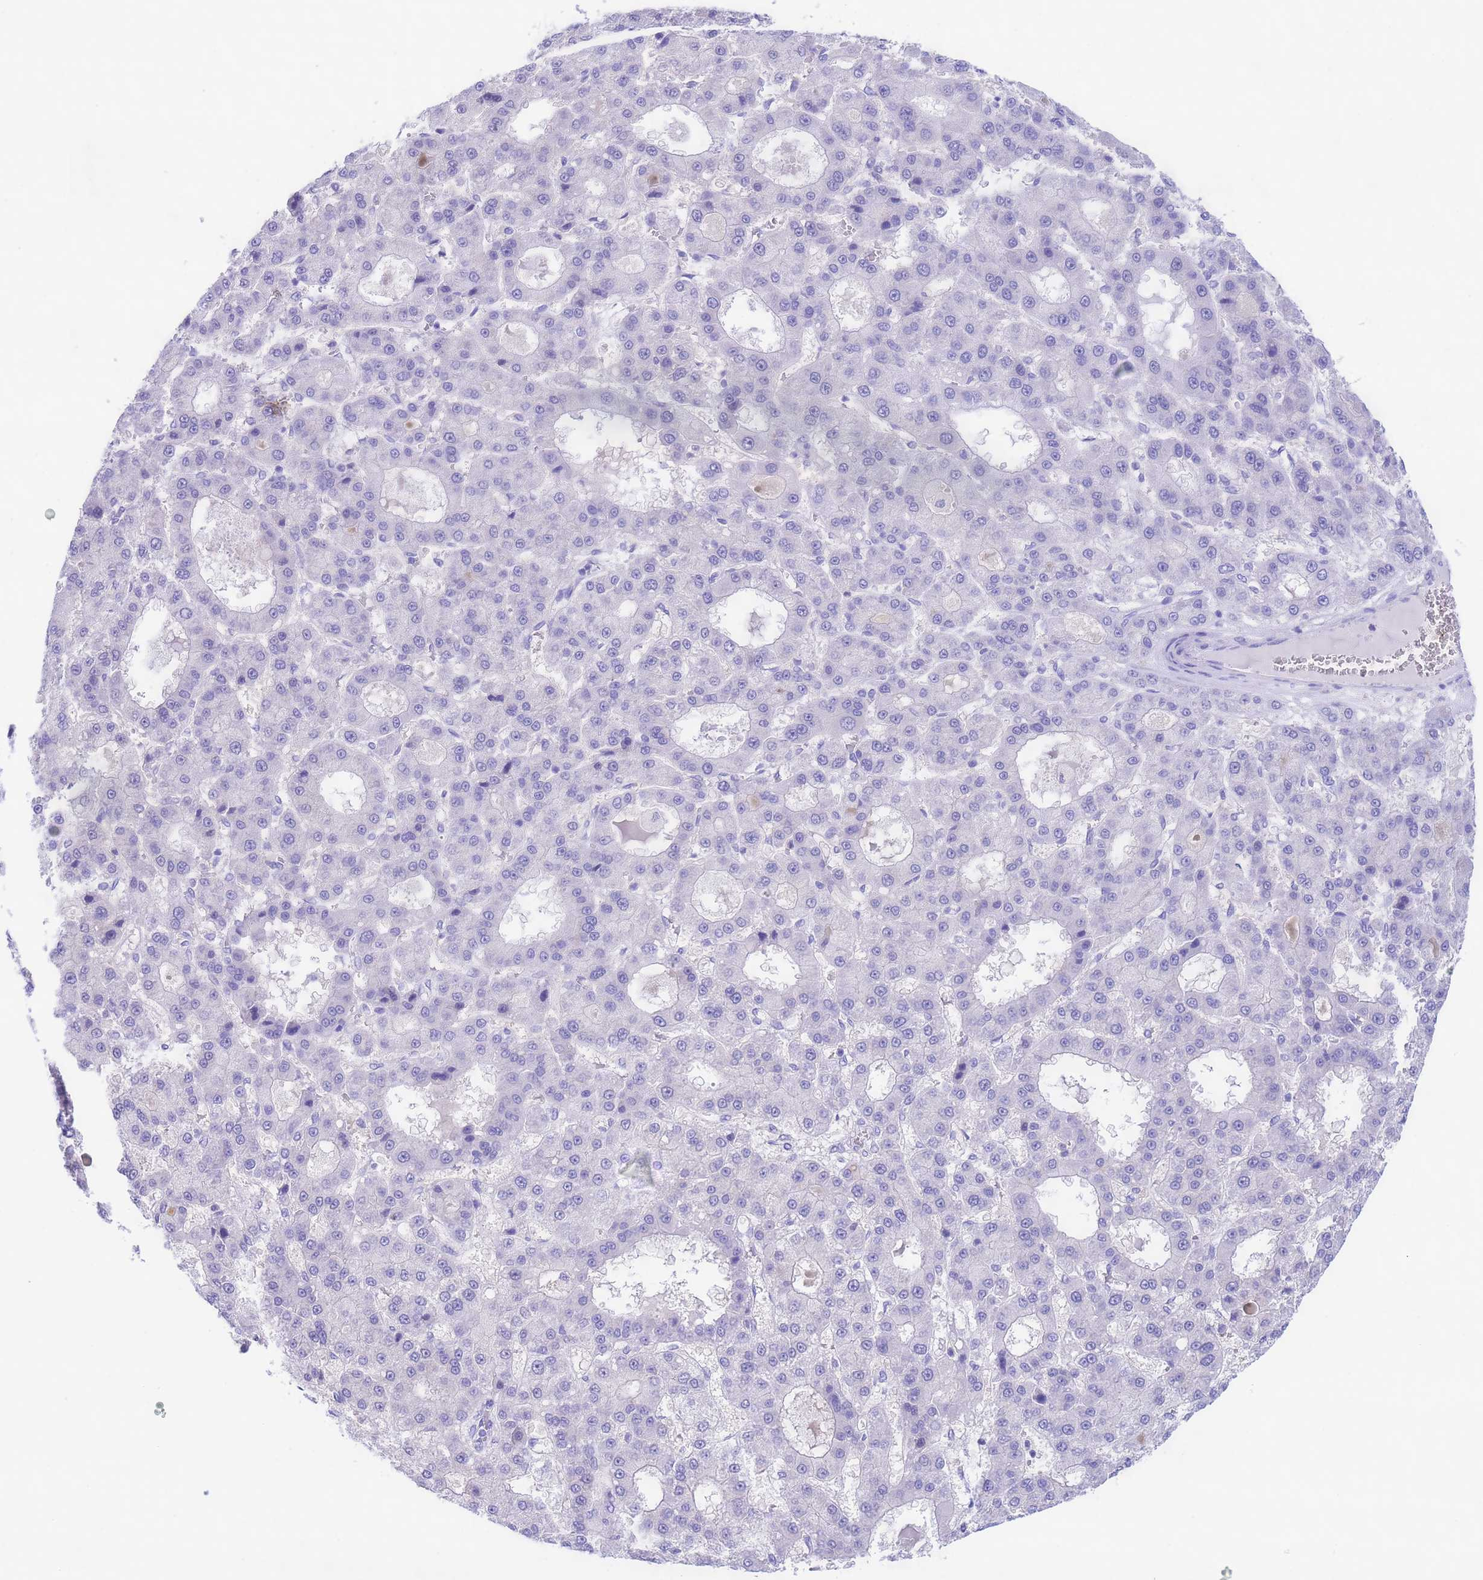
{"staining": {"intensity": "negative", "quantity": "none", "location": "none"}, "tissue": "liver cancer", "cell_type": "Tumor cells", "image_type": "cancer", "snomed": [{"axis": "morphology", "description": "Carcinoma, Hepatocellular, NOS"}, {"axis": "topography", "description": "Liver"}], "caption": "There is no significant positivity in tumor cells of liver cancer (hepatocellular carcinoma). Brightfield microscopy of immunohistochemistry stained with DAB (brown) and hematoxylin (blue), captured at high magnification.", "gene": "USP38", "patient": {"sex": "male", "age": 70}}